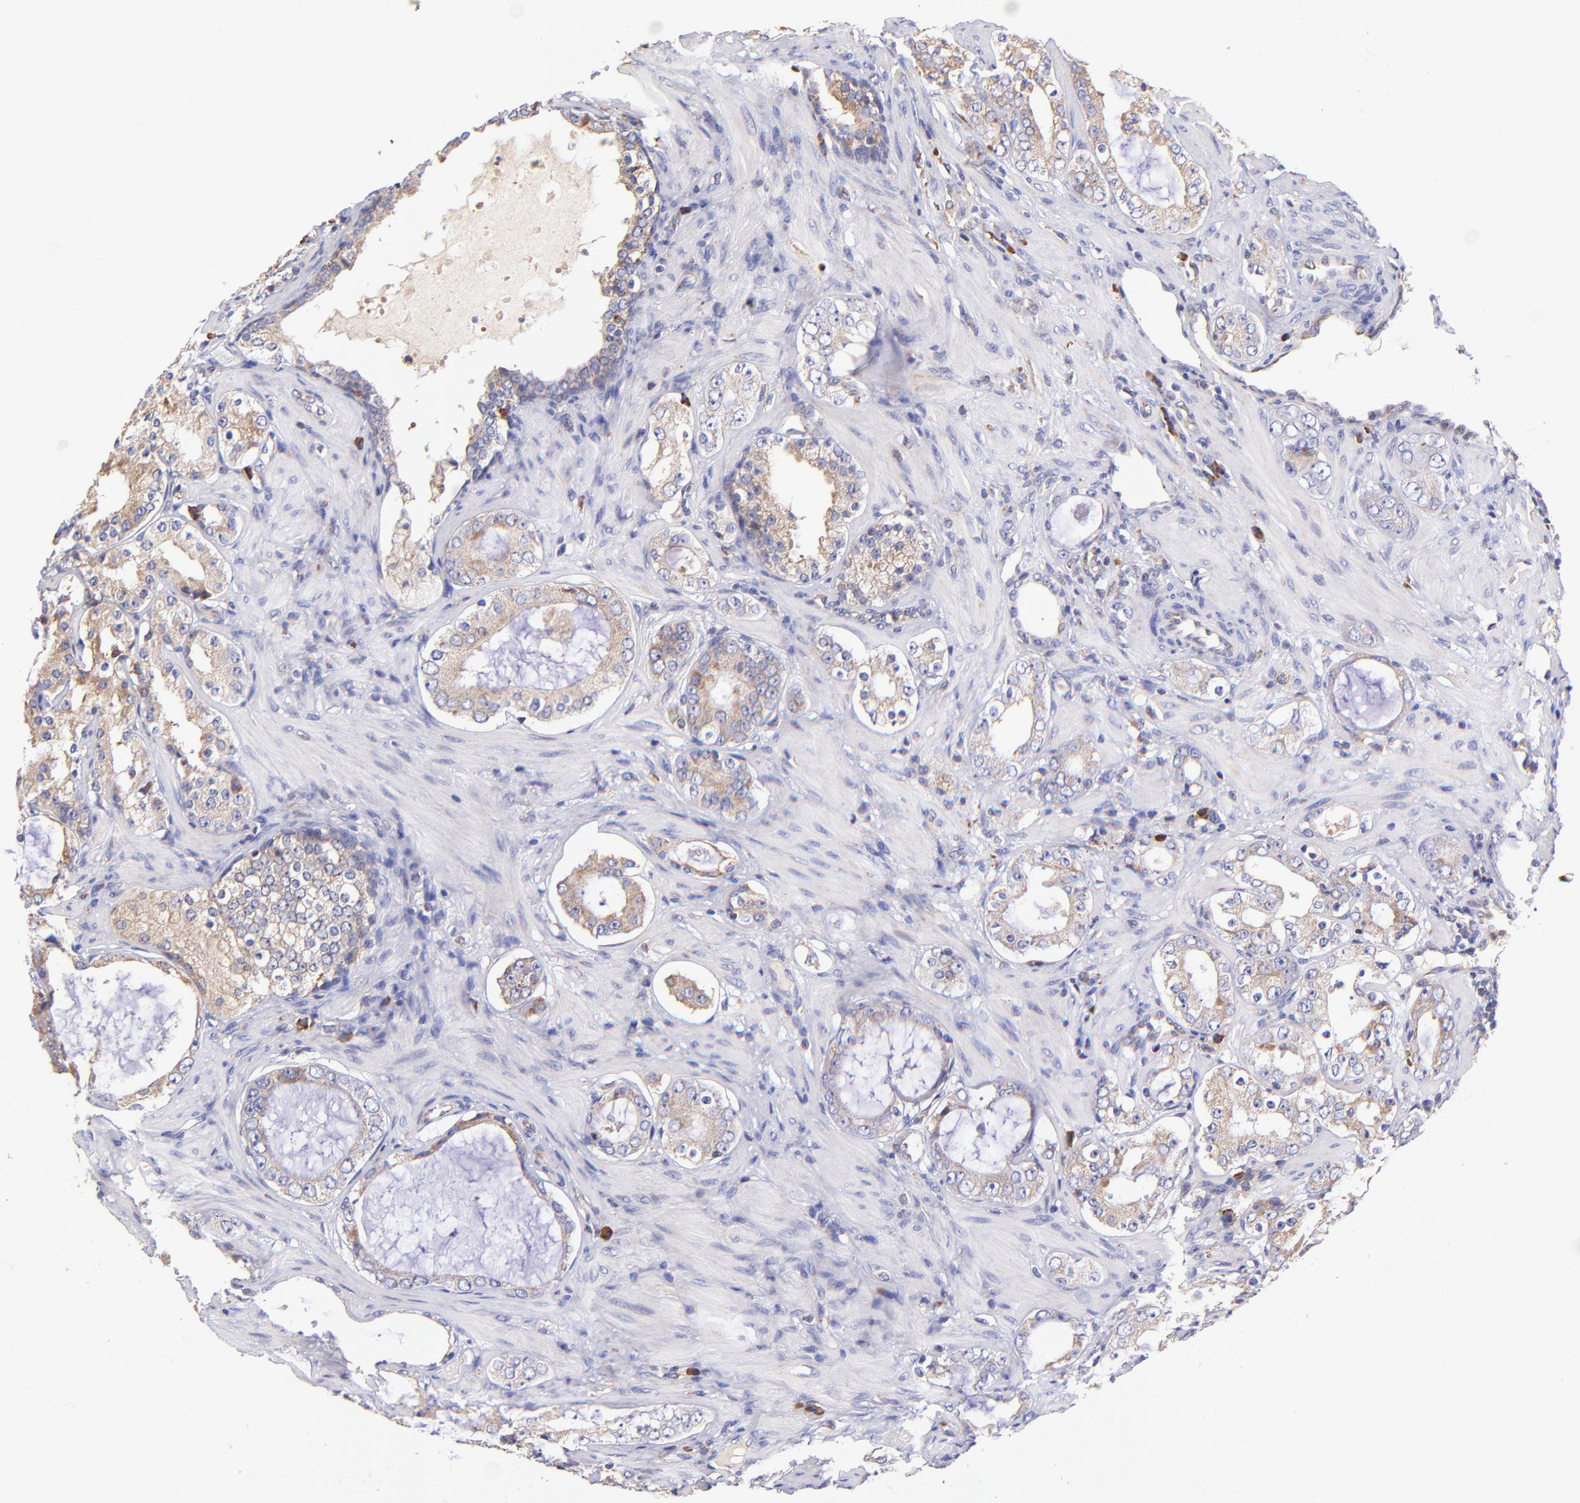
{"staining": {"intensity": "weak", "quantity": ">75%", "location": "cytoplasmic/membranous"}, "tissue": "prostate cancer", "cell_type": "Tumor cells", "image_type": "cancer", "snomed": [{"axis": "morphology", "description": "Adenocarcinoma, Medium grade"}, {"axis": "topography", "description": "Prostate"}], "caption": "Immunohistochemical staining of human prostate cancer reveals low levels of weak cytoplasmic/membranous protein positivity in approximately >75% of tumor cells. The protein is shown in brown color, while the nuclei are stained blue.", "gene": "PREX1", "patient": {"sex": "male", "age": 73}}